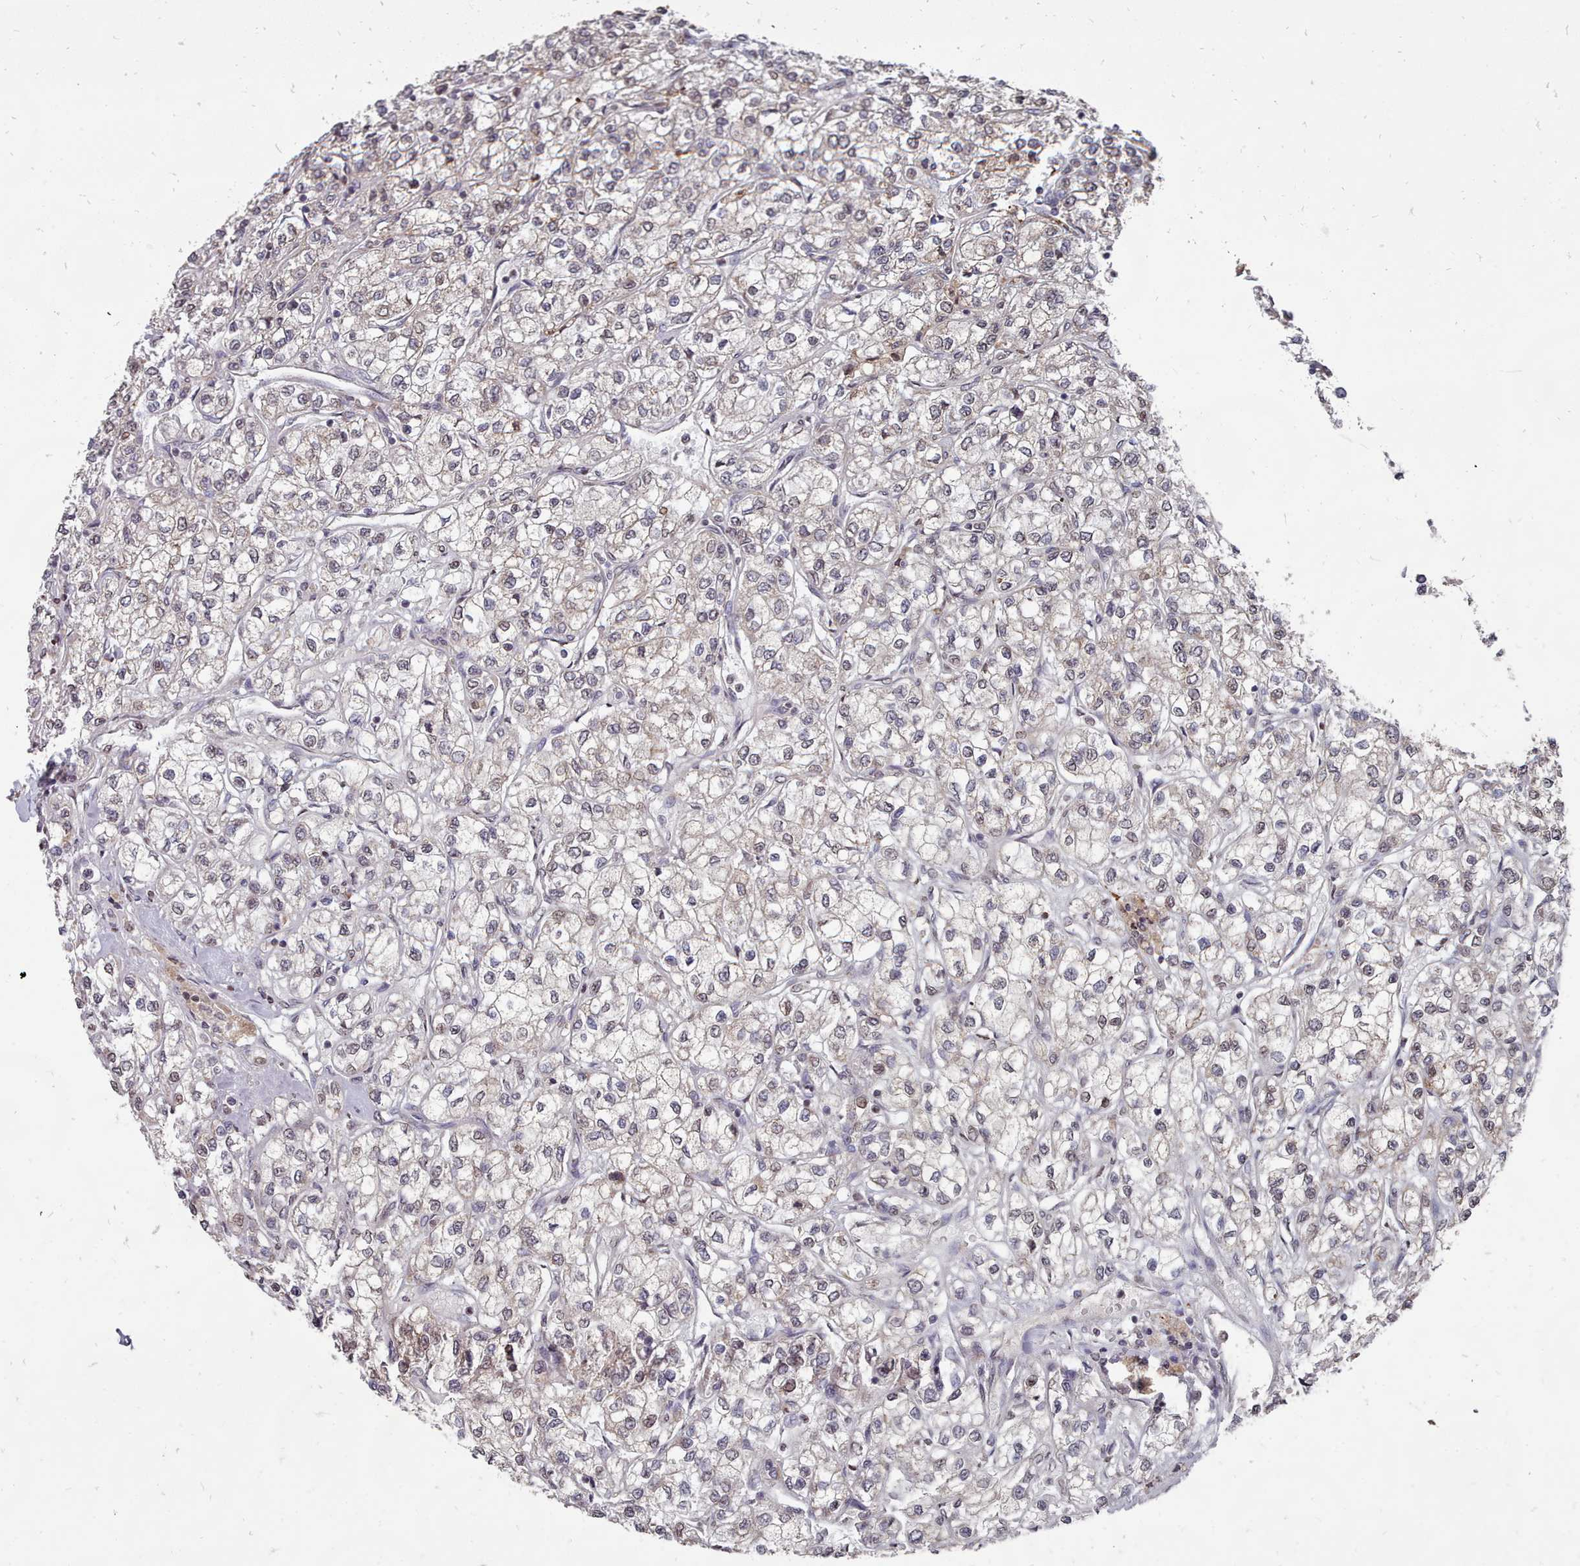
{"staining": {"intensity": "weak", "quantity": "<25%", "location": "cytoplasmic/membranous"}, "tissue": "renal cancer", "cell_type": "Tumor cells", "image_type": "cancer", "snomed": [{"axis": "morphology", "description": "Adenocarcinoma, NOS"}, {"axis": "topography", "description": "Kidney"}], "caption": "The histopathology image shows no significant positivity in tumor cells of renal cancer (adenocarcinoma). (DAB (3,3'-diaminobenzidine) immunohistochemistry (IHC) visualized using brightfield microscopy, high magnification).", "gene": "ACKR3", "patient": {"sex": "male", "age": 80}}